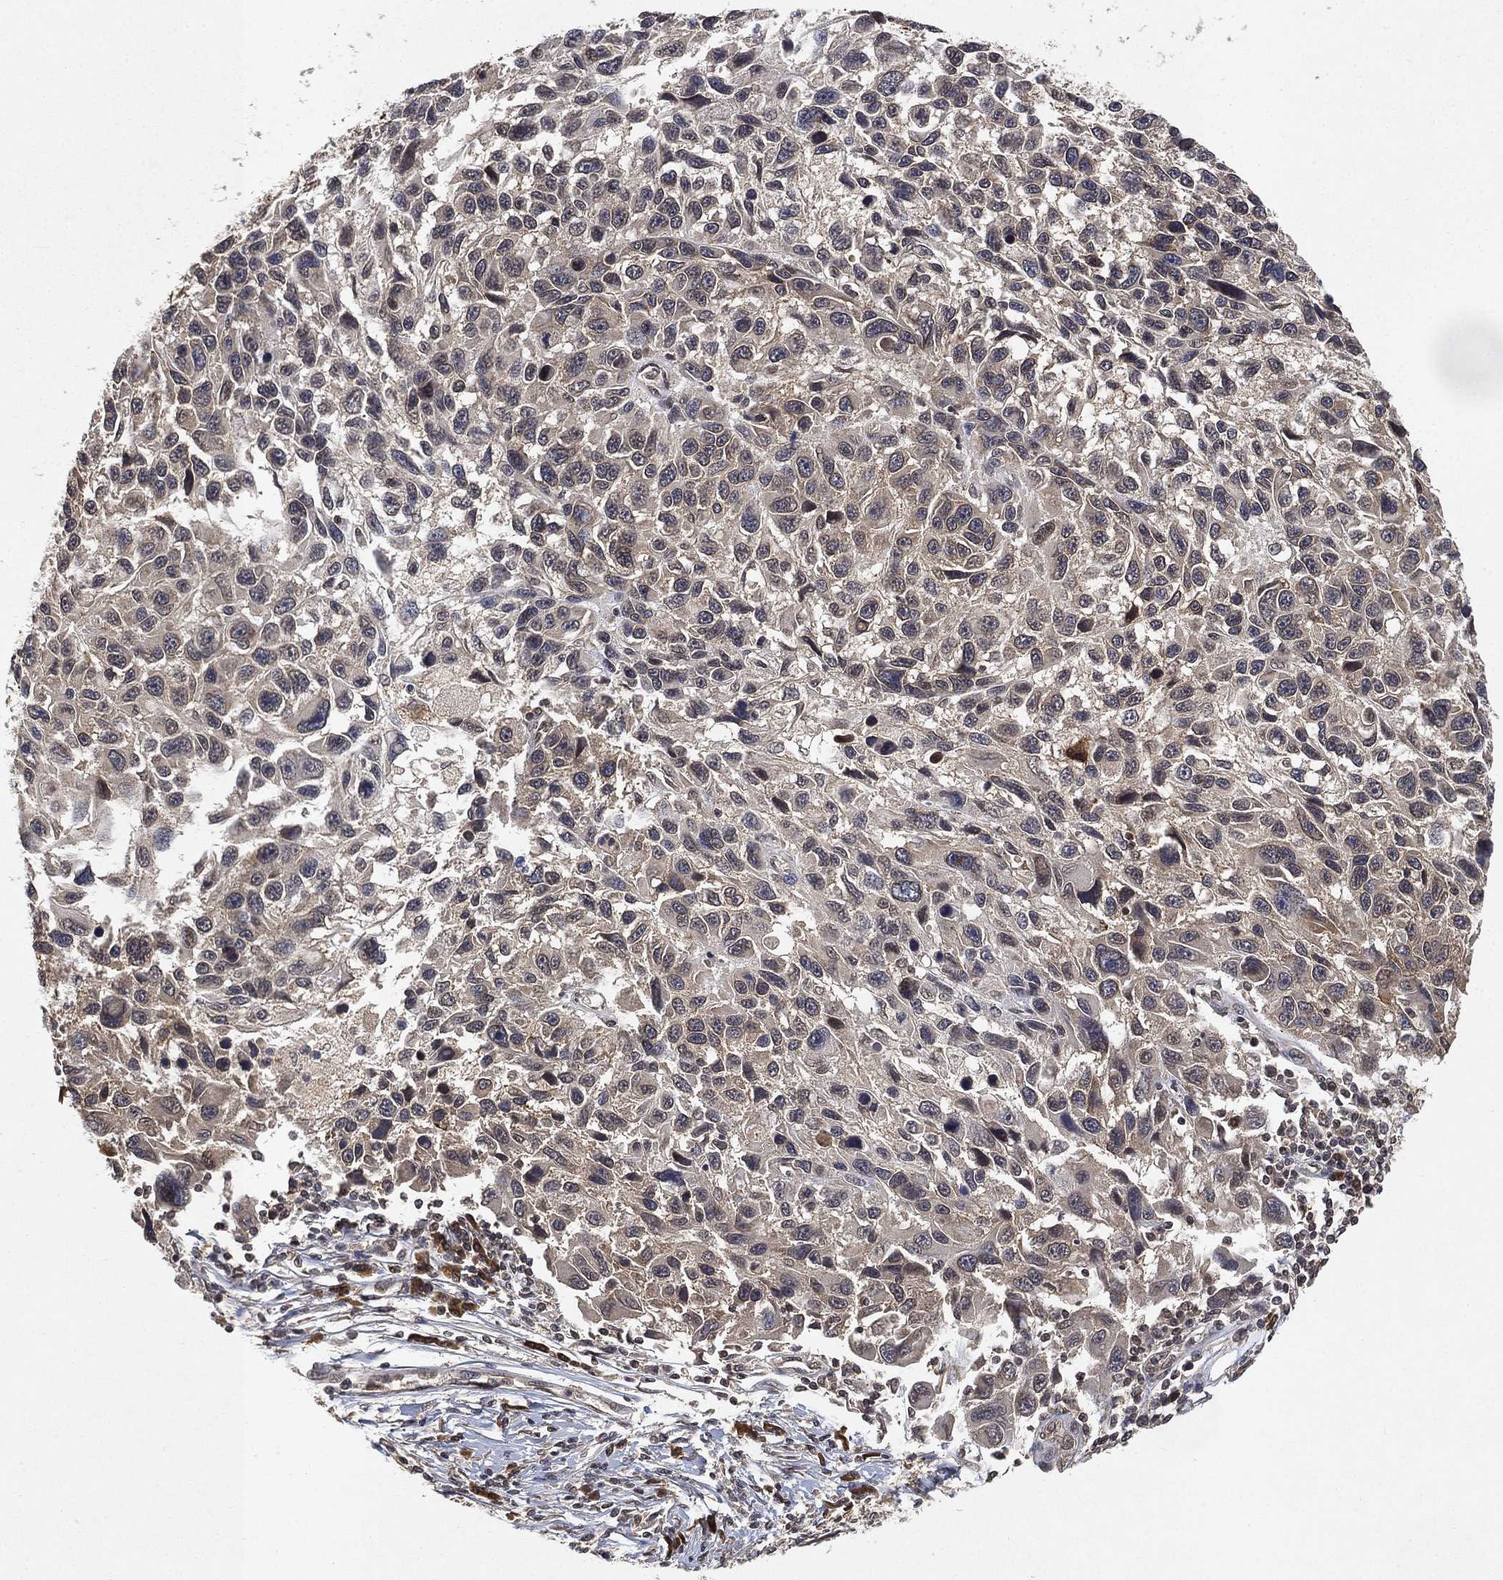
{"staining": {"intensity": "moderate", "quantity": "<25%", "location": "cytoplasmic/membranous"}, "tissue": "melanoma", "cell_type": "Tumor cells", "image_type": "cancer", "snomed": [{"axis": "morphology", "description": "Malignant melanoma, NOS"}, {"axis": "topography", "description": "Skin"}], "caption": "Melanoma stained with DAB (3,3'-diaminobenzidine) IHC exhibits low levels of moderate cytoplasmic/membranous expression in approximately <25% of tumor cells.", "gene": "UBA5", "patient": {"sex": "male", "age": 53}}